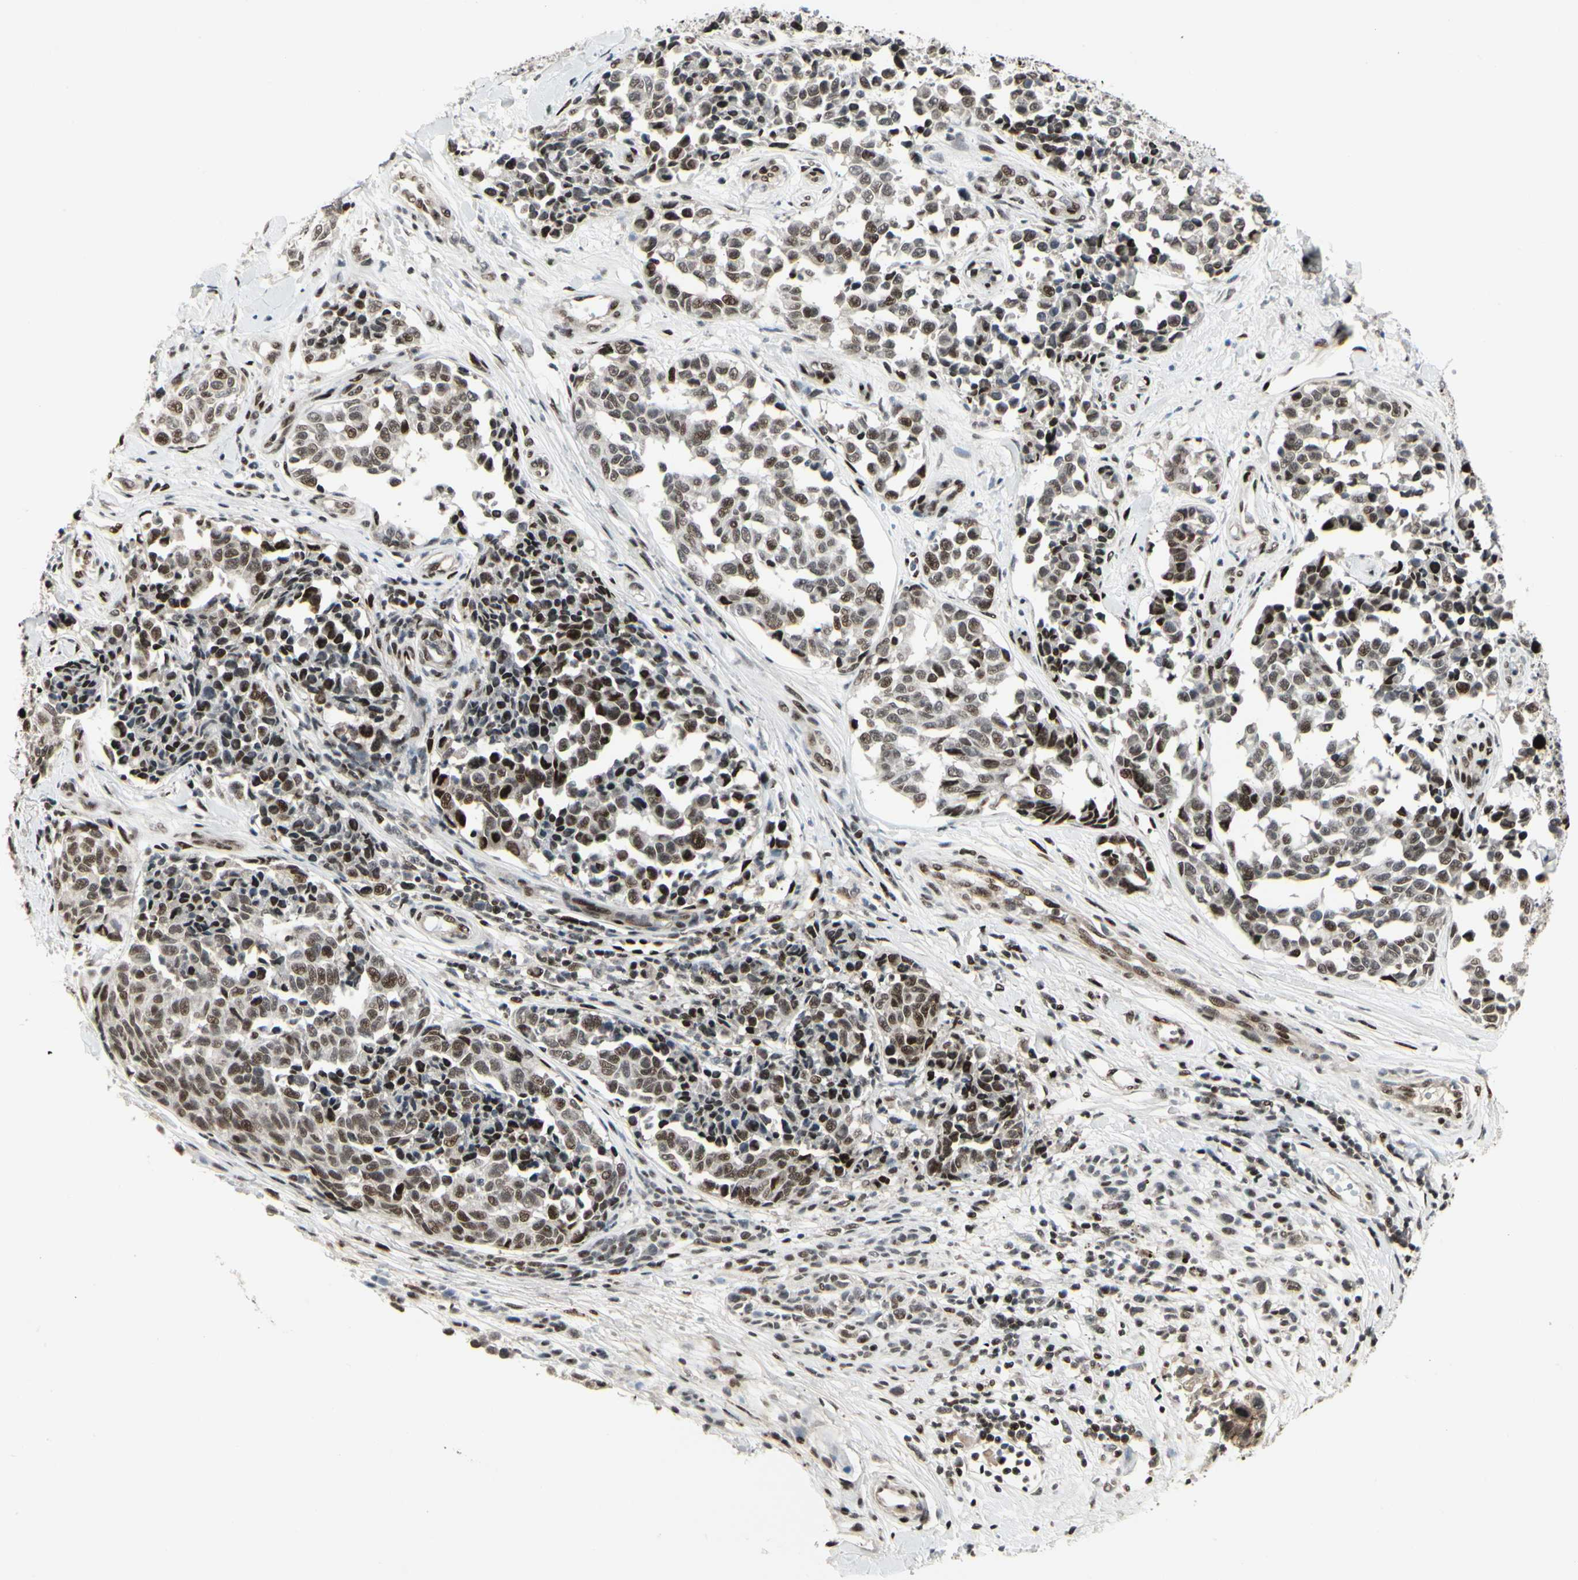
{"staining": {"intensity": "moderate", "quantity": ">75%", "location": "nuclear"}, "tissue": "melanoma", "cell_type": "Tumor cells", "image_type": "cancer", "snomed": [{"axis": "morphology", "description": "Malignant melanoma, NOS"}, {"axis": "topography", "description": "Skin"}], "caption": "A high-resolution micrograph shows immunohistochemistry (IHC) staining of melanoma, which reveals moderate nuclear expression in approximately >75% of tumor cells.", "gene": "FOXJ2", "patient": {"sex": "female", "age": 64}}